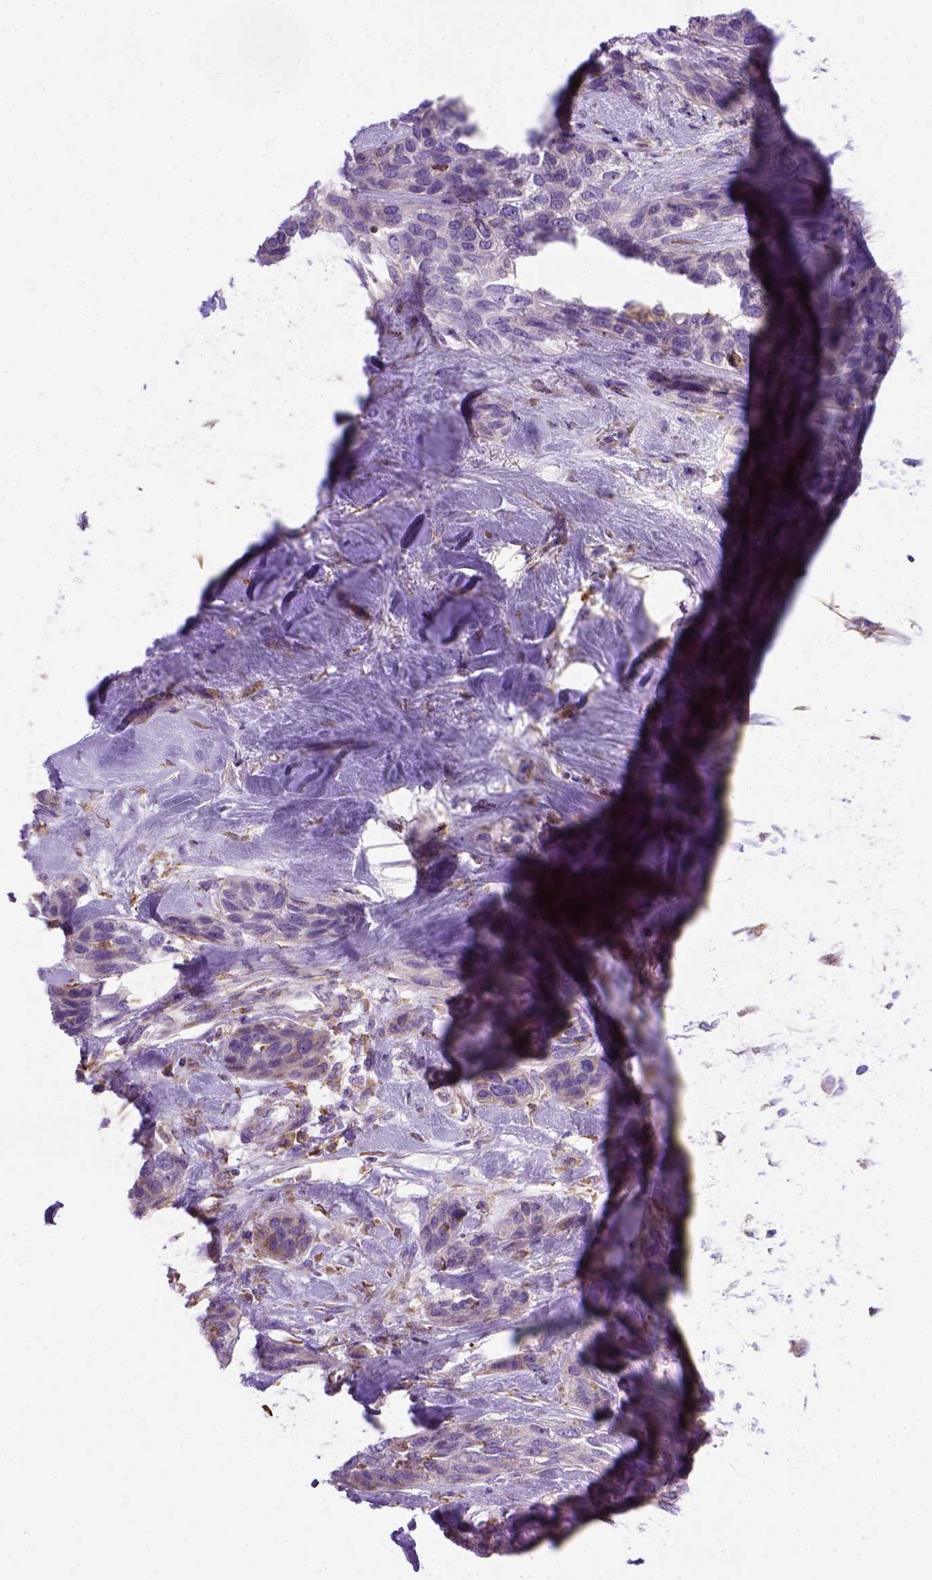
{"staining": {"intensity": "negative", "quantity": "none", "location": "none"}, "tissue": "lung cancer", "cell_type": "Tumor cells", "image_type": "cancer", "snomed": [{"axis": "morphology", "description": "Squamous cell carcinoma, NOS"}, {"axis": "topography", "description": "Lung"}], "caption": "Immunohistochemistry (IHC) image of neoplastic tissue: human squamous cell carcinoma (lung) stained with DAB displays no significant protein expression in tumor cells.", "gene": "PLK4", "patient": {"sex": "female", "age": 70}}